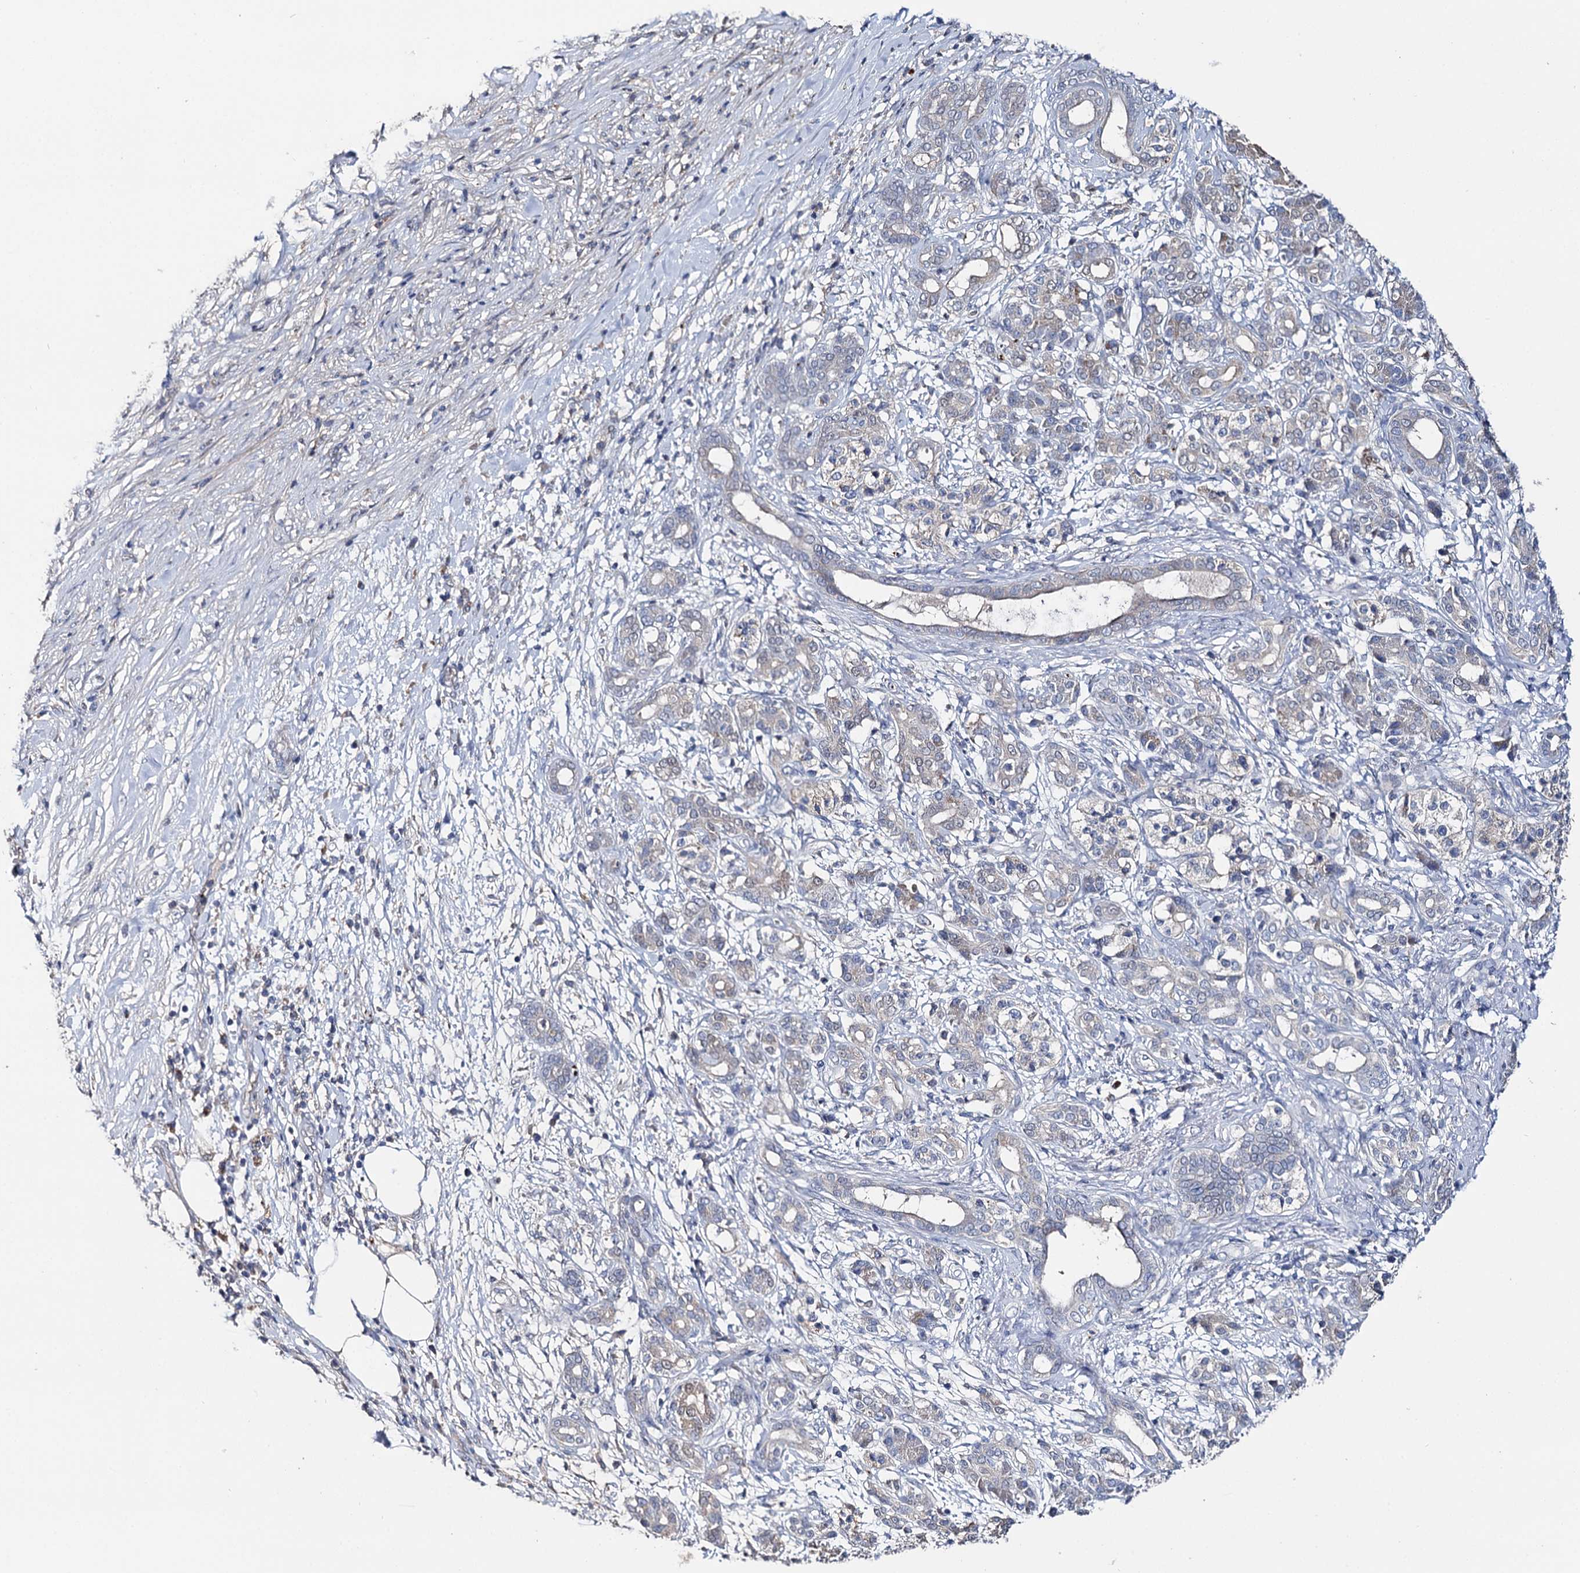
{"staining": {"intensity": "negative", "quantity": "none", "location": "none"}, "tissue": "pancreatic cancer", "cell_type": "Tumor cells", "image_type": "cancer", "snomed": [{"axis": "morphology", "description": "Adenocarcinoma, NOS"}, {"axis": "topography", "description": "Pancreas"}], "caption": "A high-resolution photomicrograph shows immunohistochemistry (IHC) staining of pancreatic cancer, which exhibits no significant positivity in tumor cells.", "gene": "DNAH6", "patient": {"sex": "female", "age": 55}}